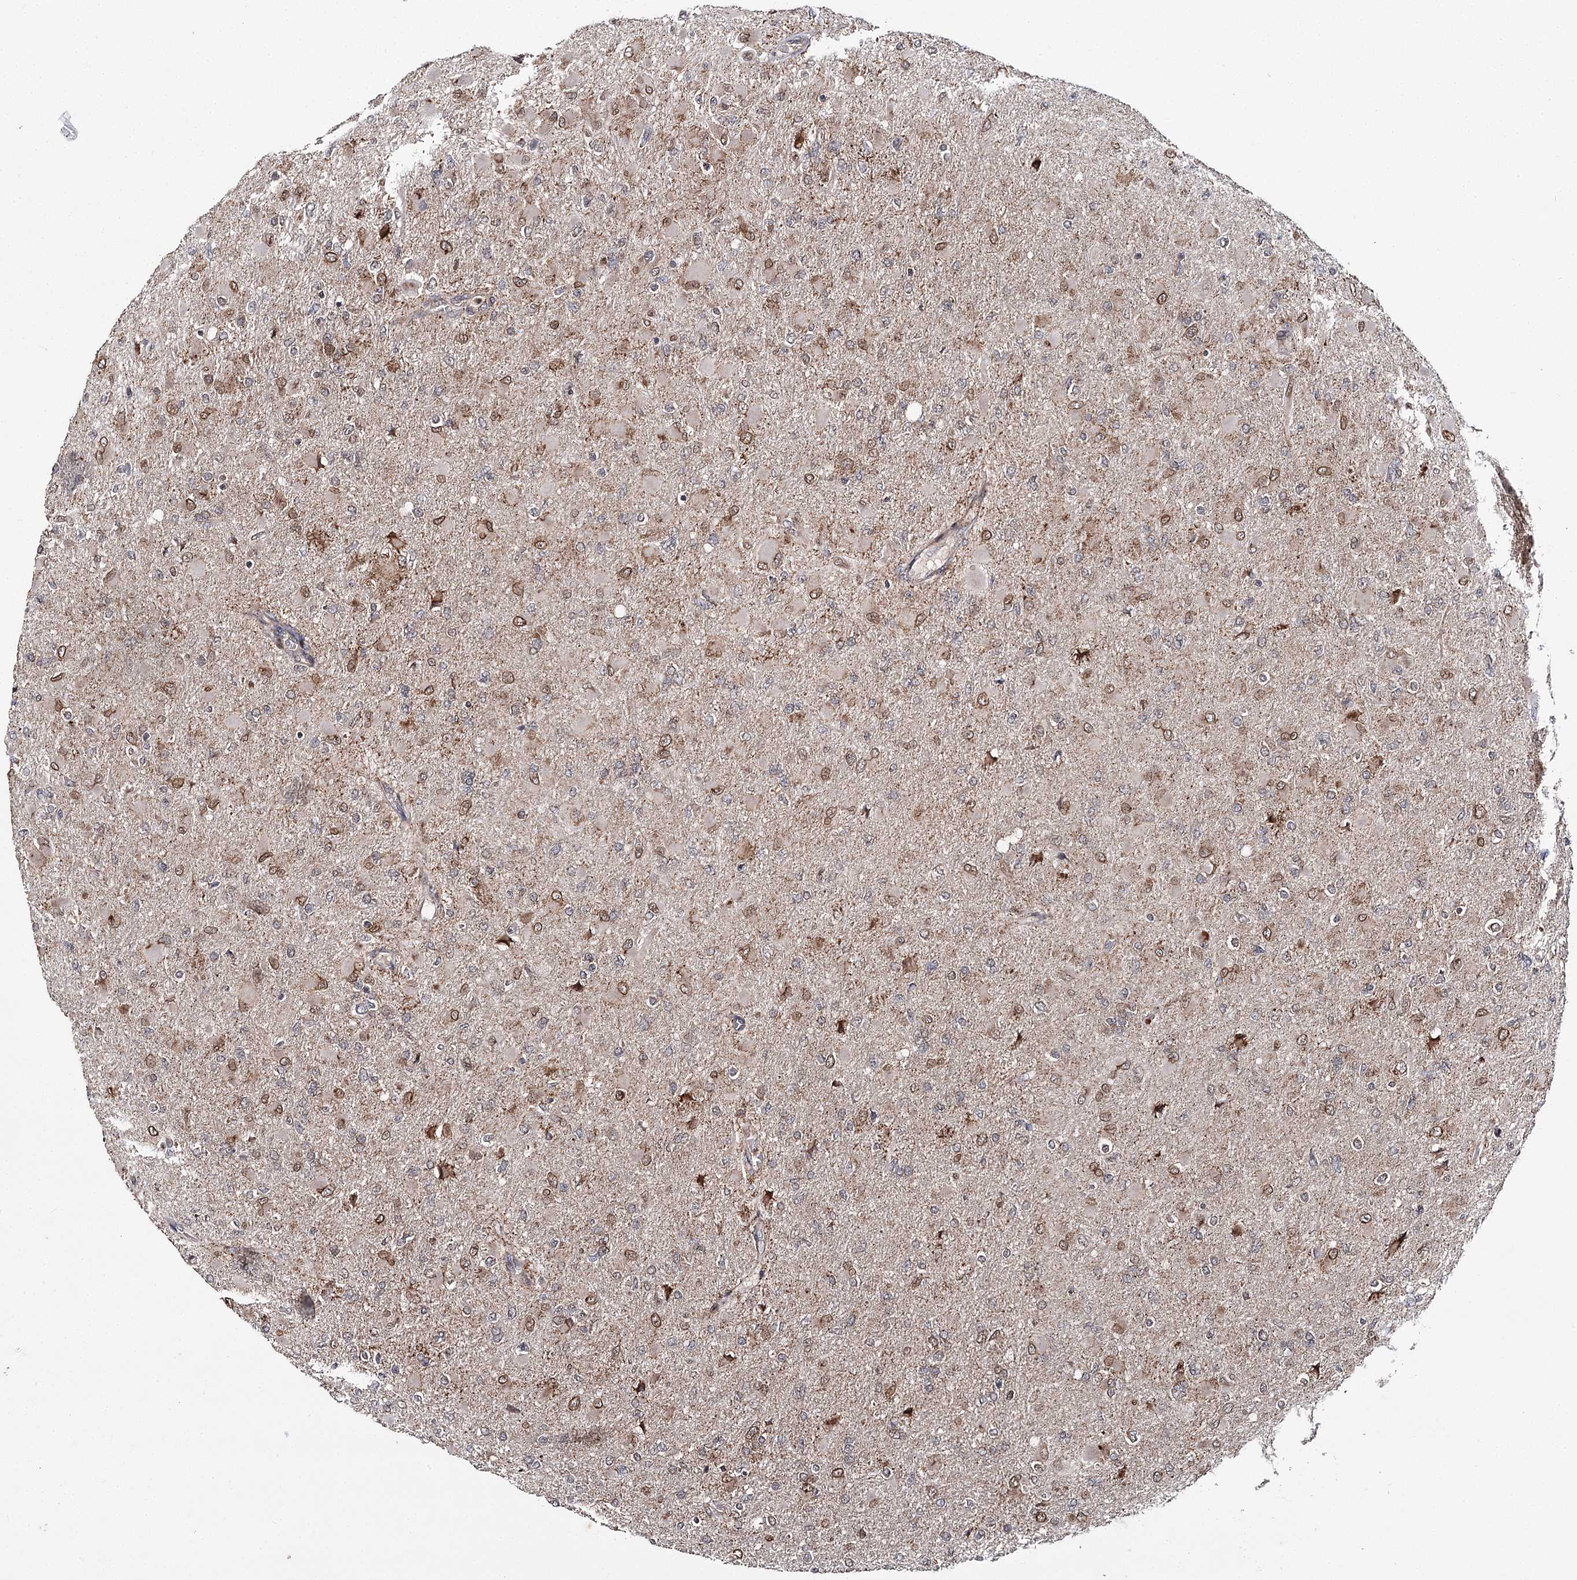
{"staining": {"intensity": "weak", "quantity": "25%-75%", "location": "cytoplasmic/membranous"}, "tissue": "glioma", "cell_type": "Tumor cells", "image_type": "cancer", "snomed": [{"axis": "morphology", "description": "Glioma, malignant, High grade"}, {"axis": "topography", "description": "Cerebral cortex"}], "caption": "Protein positivity by immunohistochemistry shows weak cytoplasmic/membranous staining in approximately 25%-75% of tumor cells in malignant glioma (high-grade).", "gene": "ZNRF3", "patient": {"sex": "female", "age": 36}}